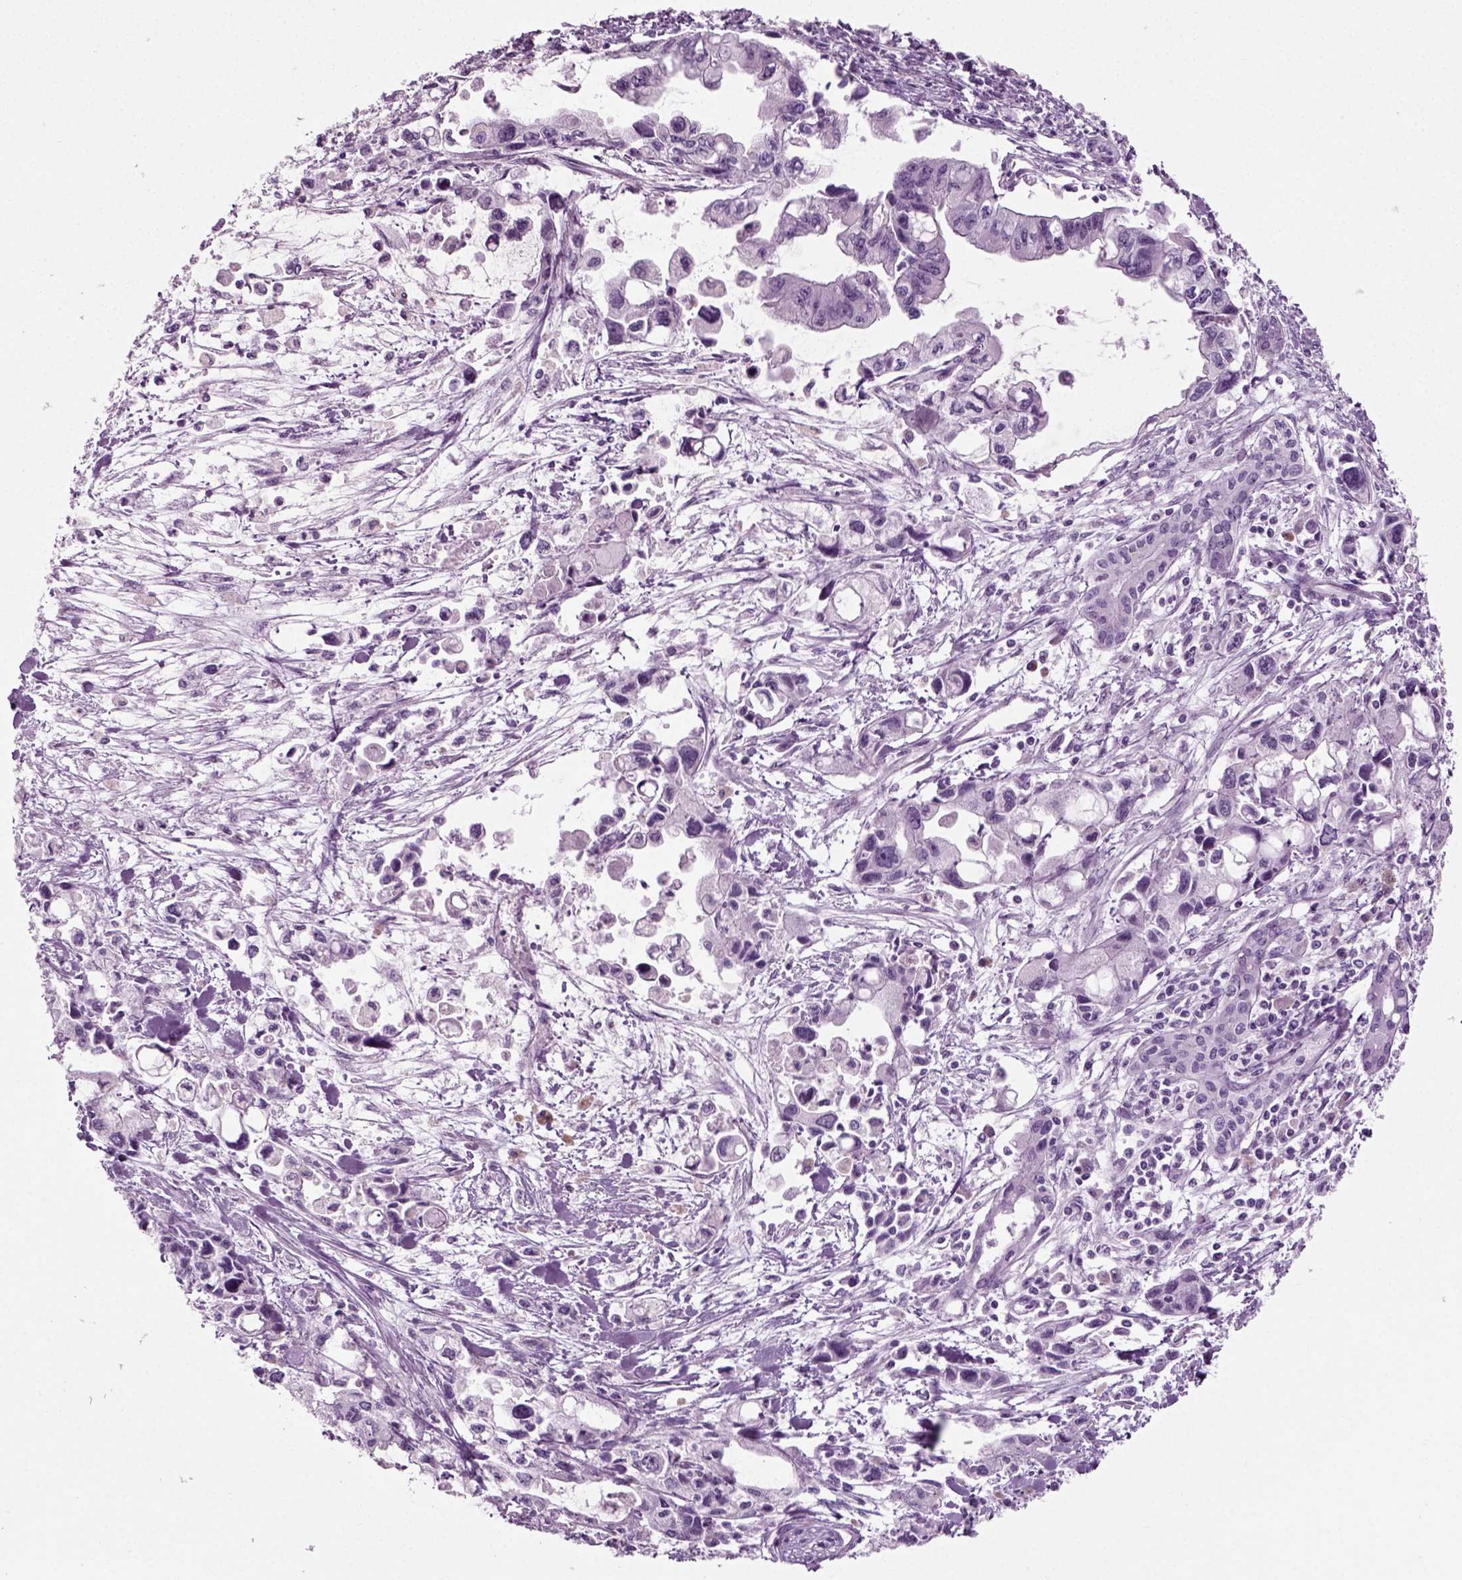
{"staining": {"intensity": "negative", "quantity": "none", "location": "none"}, "tissue": "pancreatic cancer", "cell_type": "Tumor cells", "image_type": "cancer", "snomed": [{"axis": "morphology", "description": "Adenocarcinoma, NOS"}, {"axis": "topography", "description": "Pancreas"}], "caption": "Photomicrograph shows no significant protein positivity in tumor cells of adenocarcinoma (pancreatic).", "gene": "PRLH", "patient": {"sex": "female", "age": 61}}